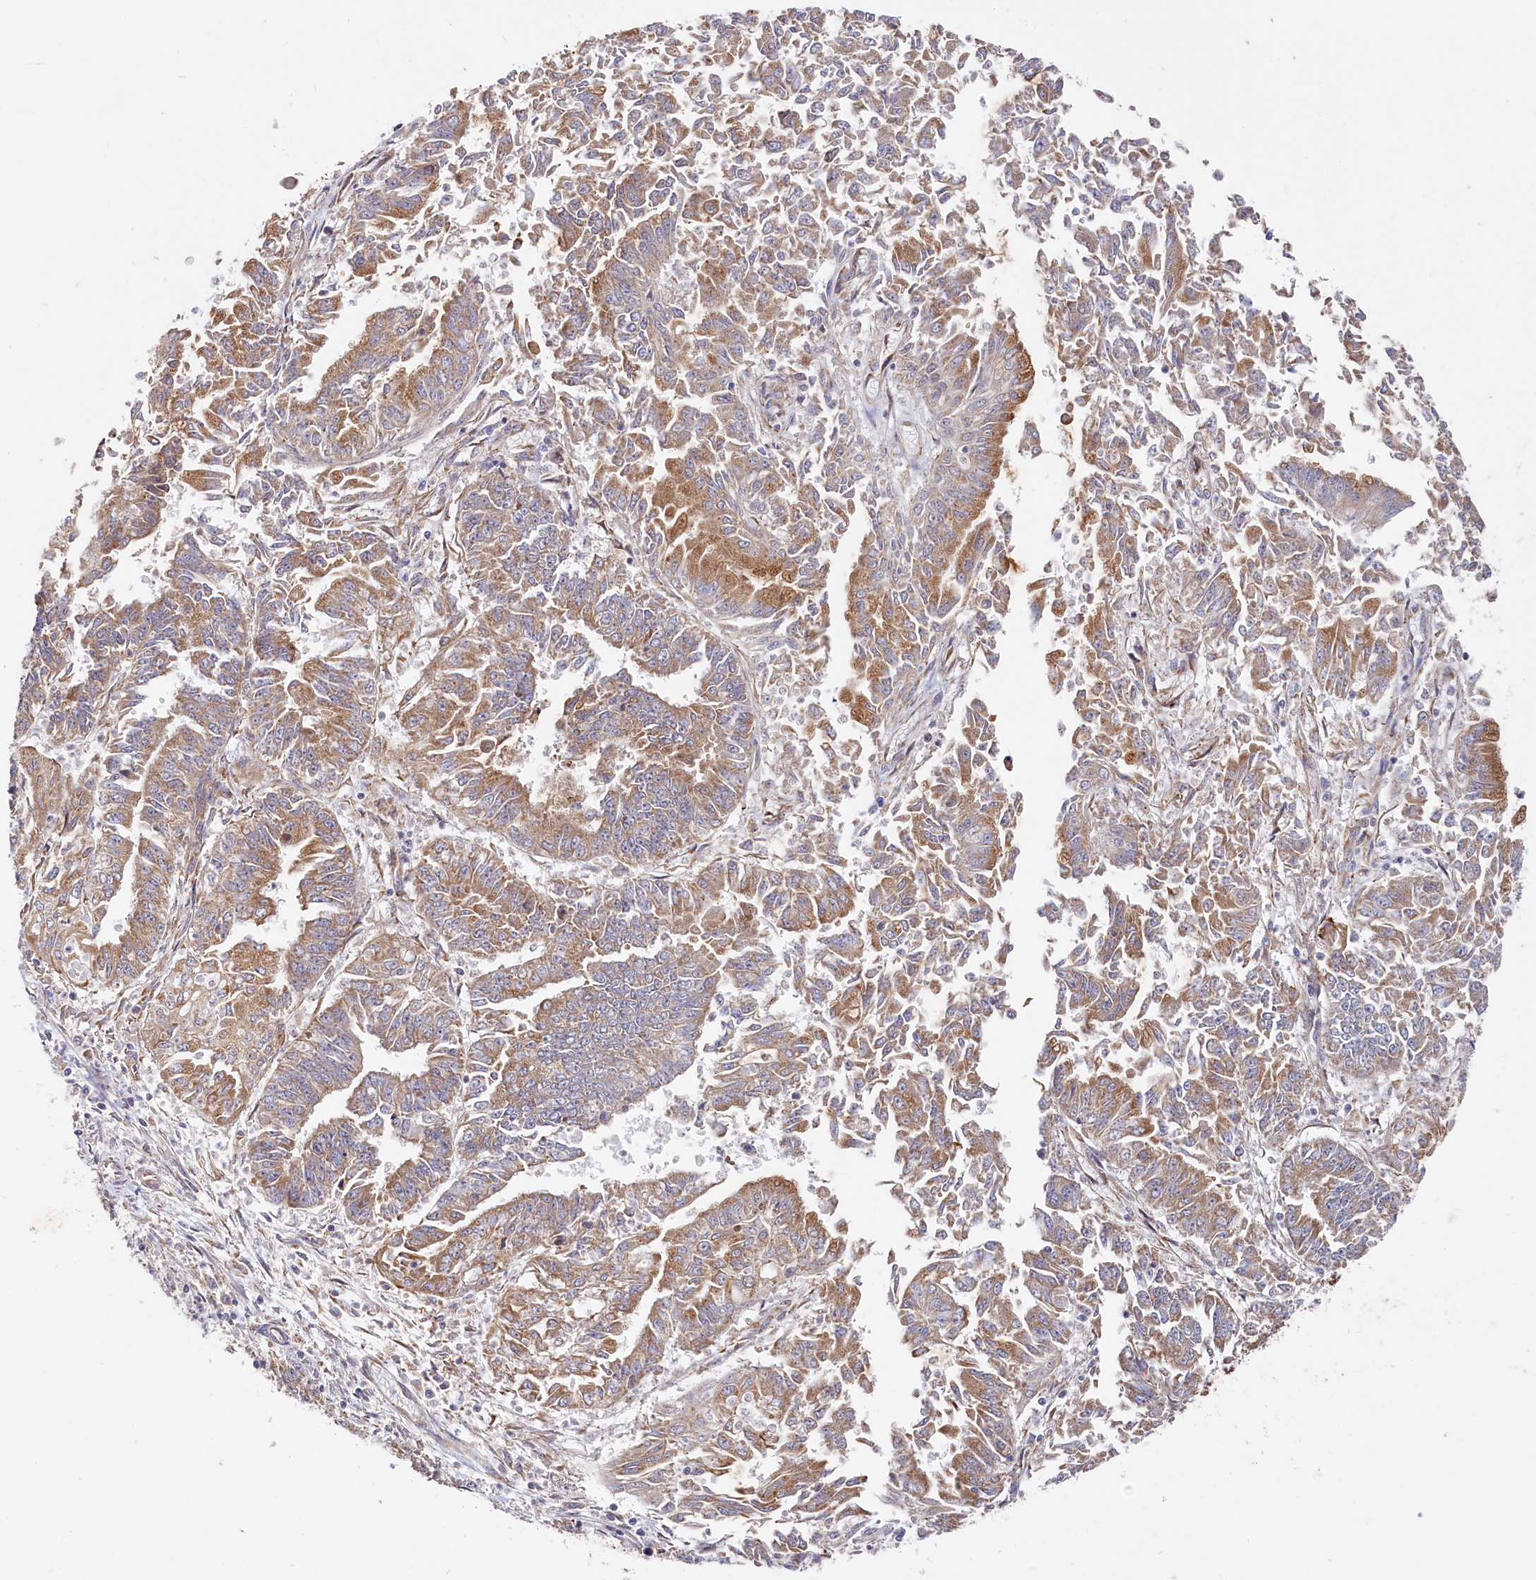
{"staining": {"intensity": "moderate", "quantity": "25%-75%", "location": "cytoplasmic/membranous"}, "tissue": "endometrial cancer", "cell_type": "Tumor cells", "image_type": "cancer", "snomed": [{"axis": "morphology", "description": "Adenocarcinoma, NOS"}, {"axis": "topography", "description": "Endometrium"}], "caption": "Endometrial adenocarcinoma tissue exhibits moderate cytoplasmic/membranous positivity in approximately 25%-75% of tumor cells, visualized by immunohistochemistry. Using DAB (brown) and hematoxylin (blue) stains, captured at high magnification using brightfield microscopy.", "gene": "CEP44", "patient": {"sex": "female", "age": 73}}